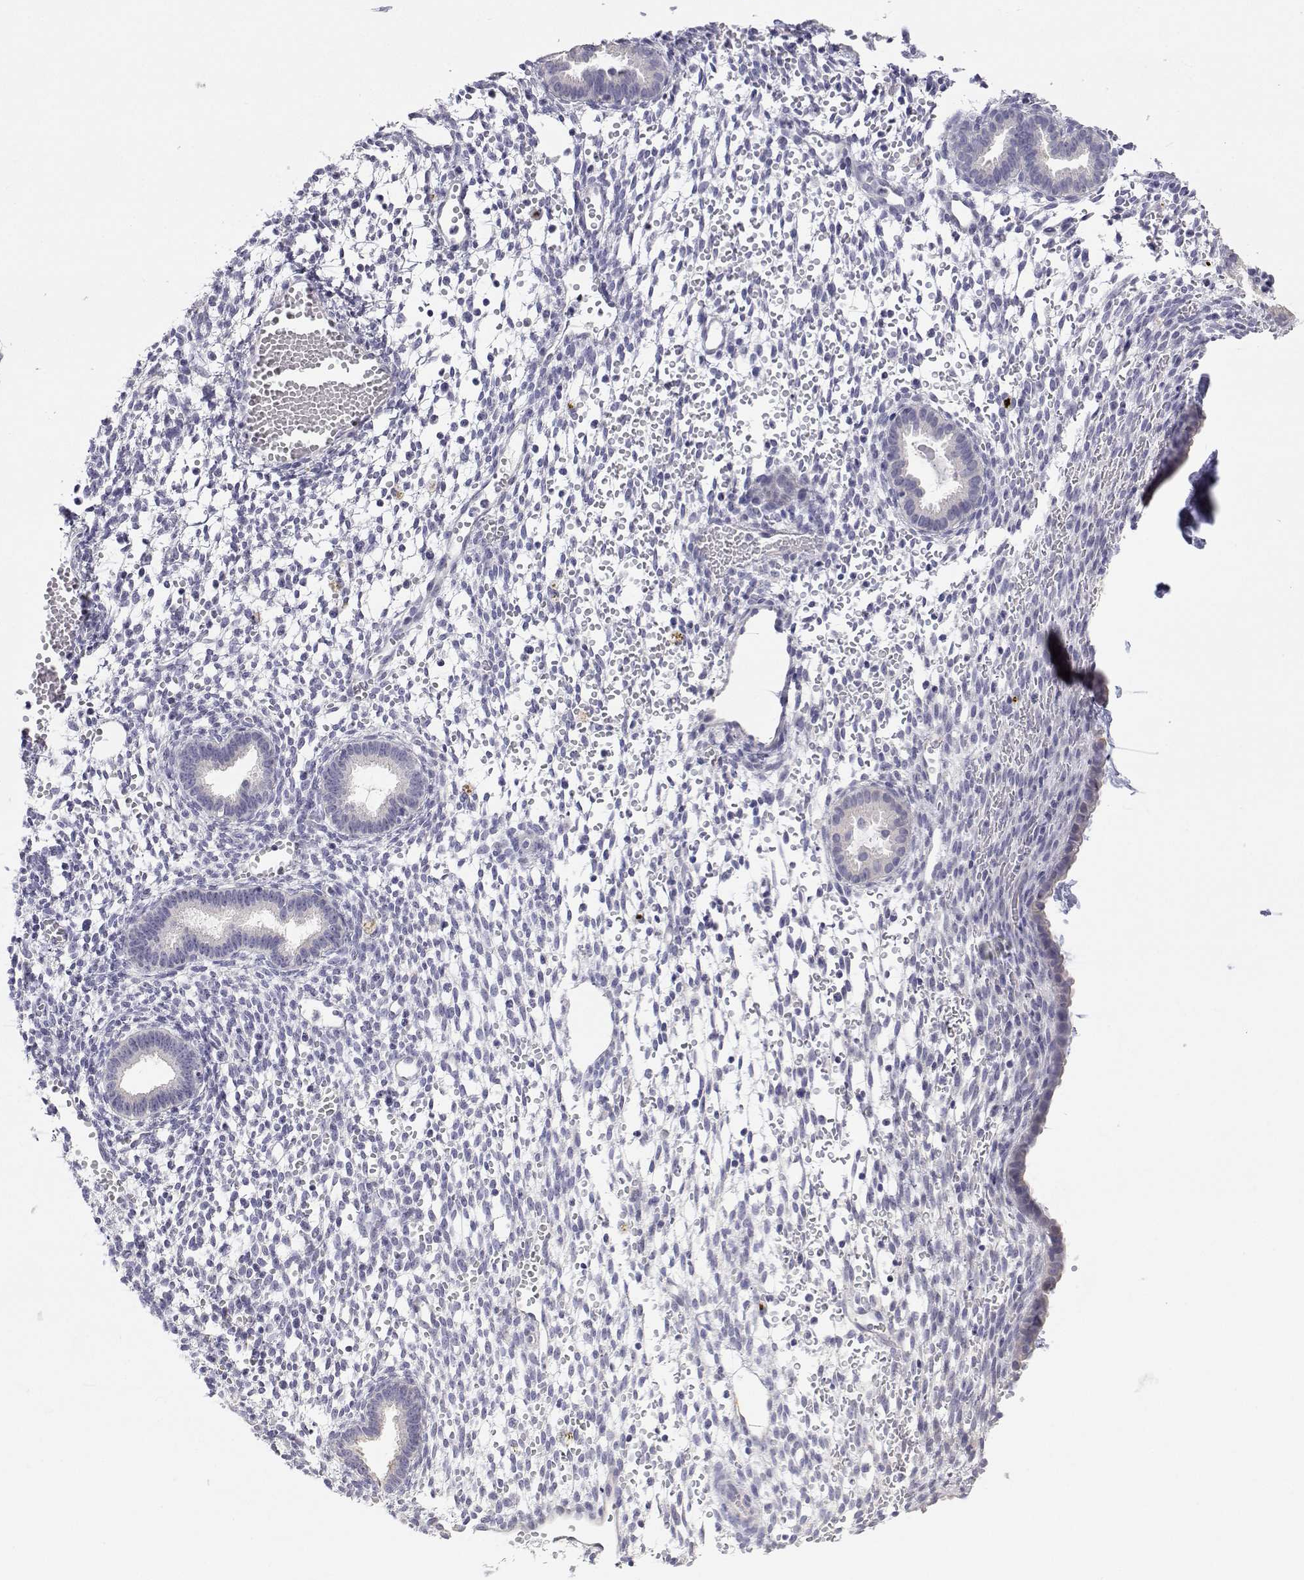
{"staining": {"intensity": "negative", "quantity": "none", "location": "none"}, "tissue": "endometrium", "cell_type": "Cells in endometrial stroma", "image_type": "normal", "snomed": [{"axis": "morphology", "description": "Normal tissue, NOS"}, {"axis": "topography", "description": "Endometrium"}], "caption": "High power microscopy photomicrograph of an immunohistochemistry (IHC) photomicrograph of normal endometrium, revealing no significant staining in cells in endometrial stroma. Brightfield microscopy of immunohistochemistry (IHC) stained with DAB (brown) and hematoxylin (blue), captured at high magnification.", "gene": "ANKRD65", "patient": {"sex": "female", "age": 36}}